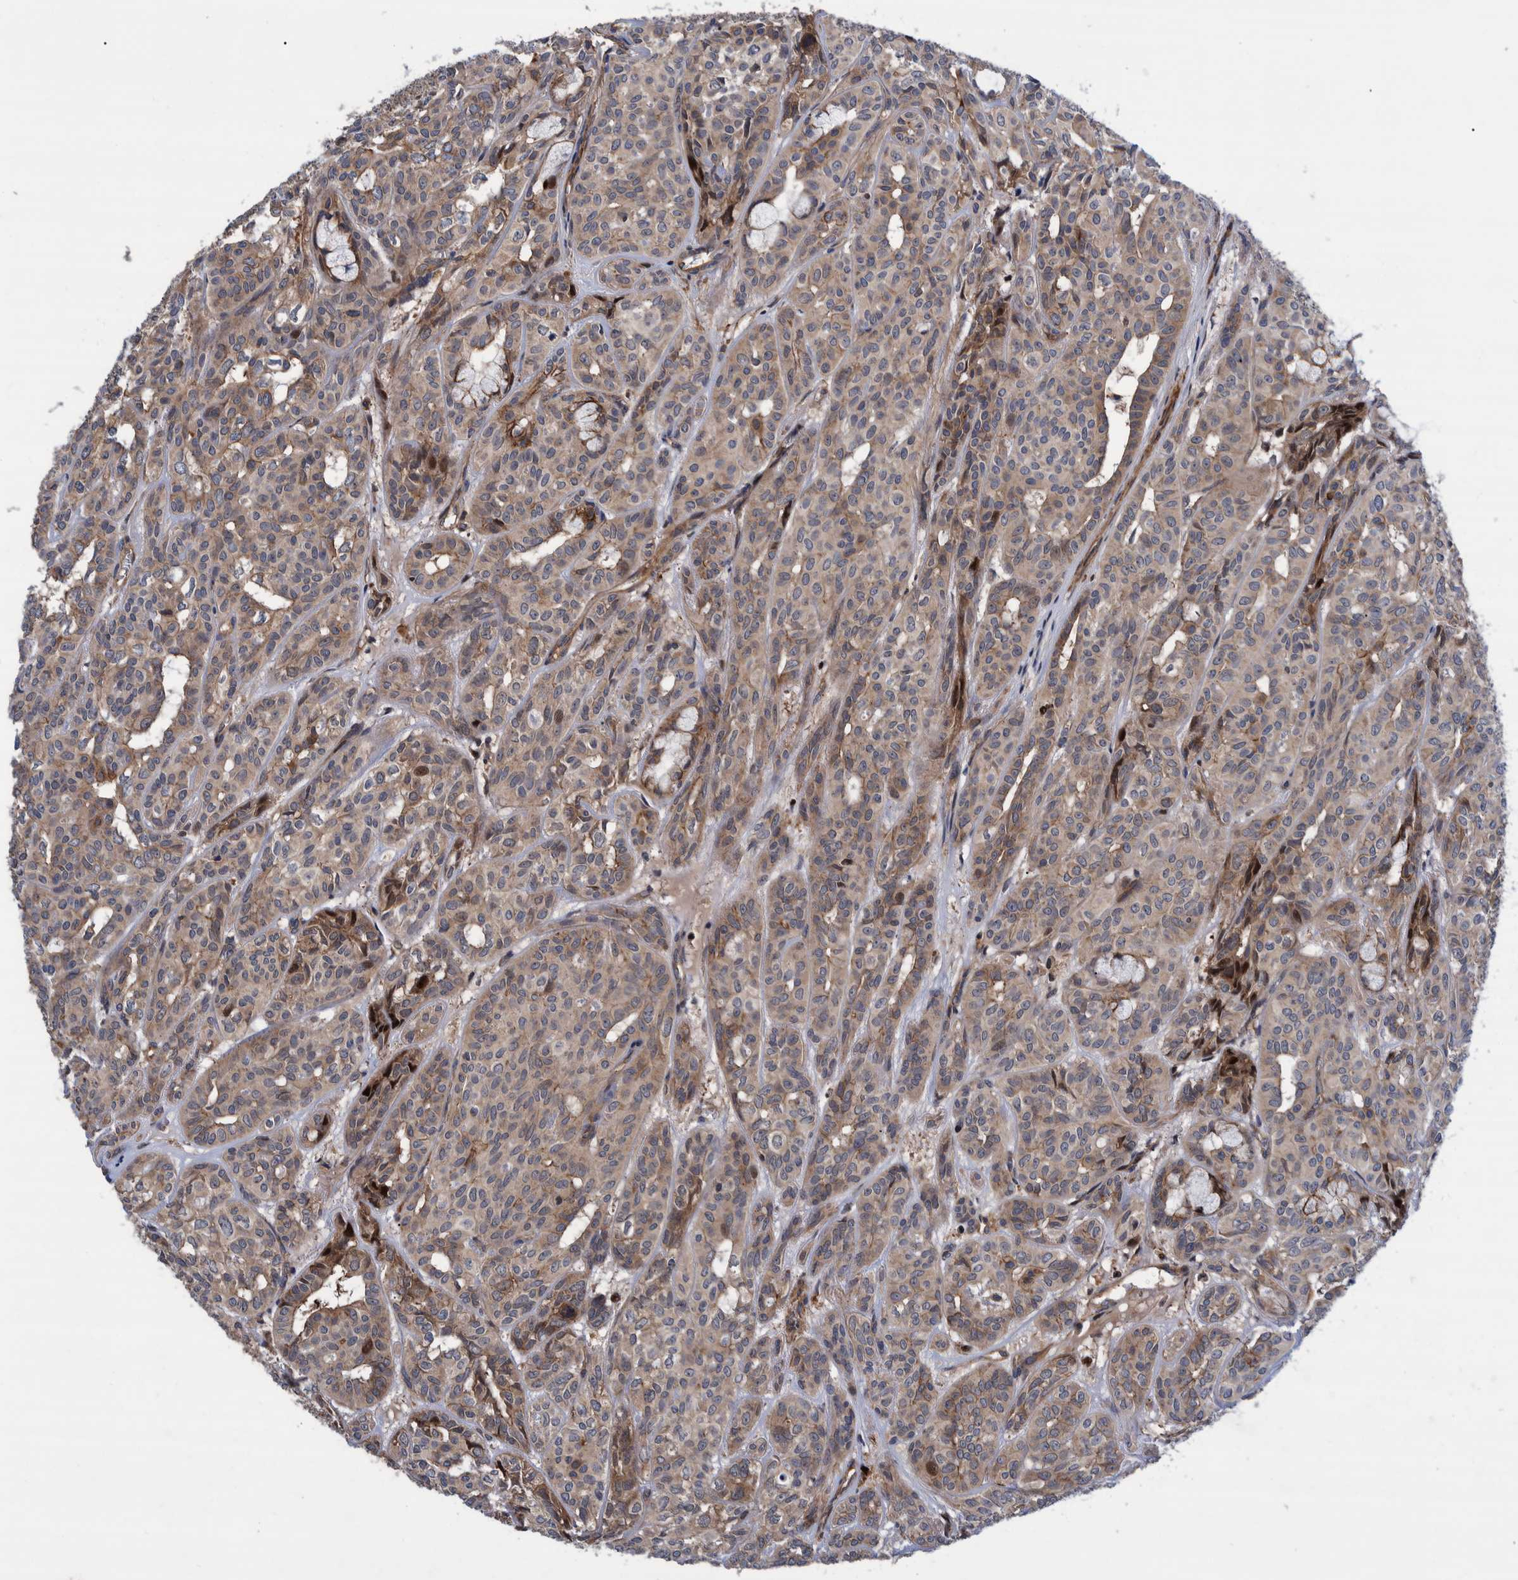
{"staining": {"intensity": "moderate", "quantity": ">75%", "location": "cytoplasmic/membranous"}, "tissue": "head and neck cancer", "cell_type": "Tumor cells", "image_type": "cancer", "snomed": [{"axis": "morphology", "description": "Adenocarcinoma, NOS"}, {"axis": "topography", "description": "Salivary gland, NOS"}, {"axis": "topography", "description": "Head-Neck"}], "caption": "Immunohistochemistry (IHC) photomicrograph of adenocarcinoma (head and neck) stained for a protein (brown), which displays medium levels of moderate cytoplasmic/membranous staining in about >75% of tumor cells.", "gene": "GRPEL2", "patient": {"sex": "female", "age": 76}}